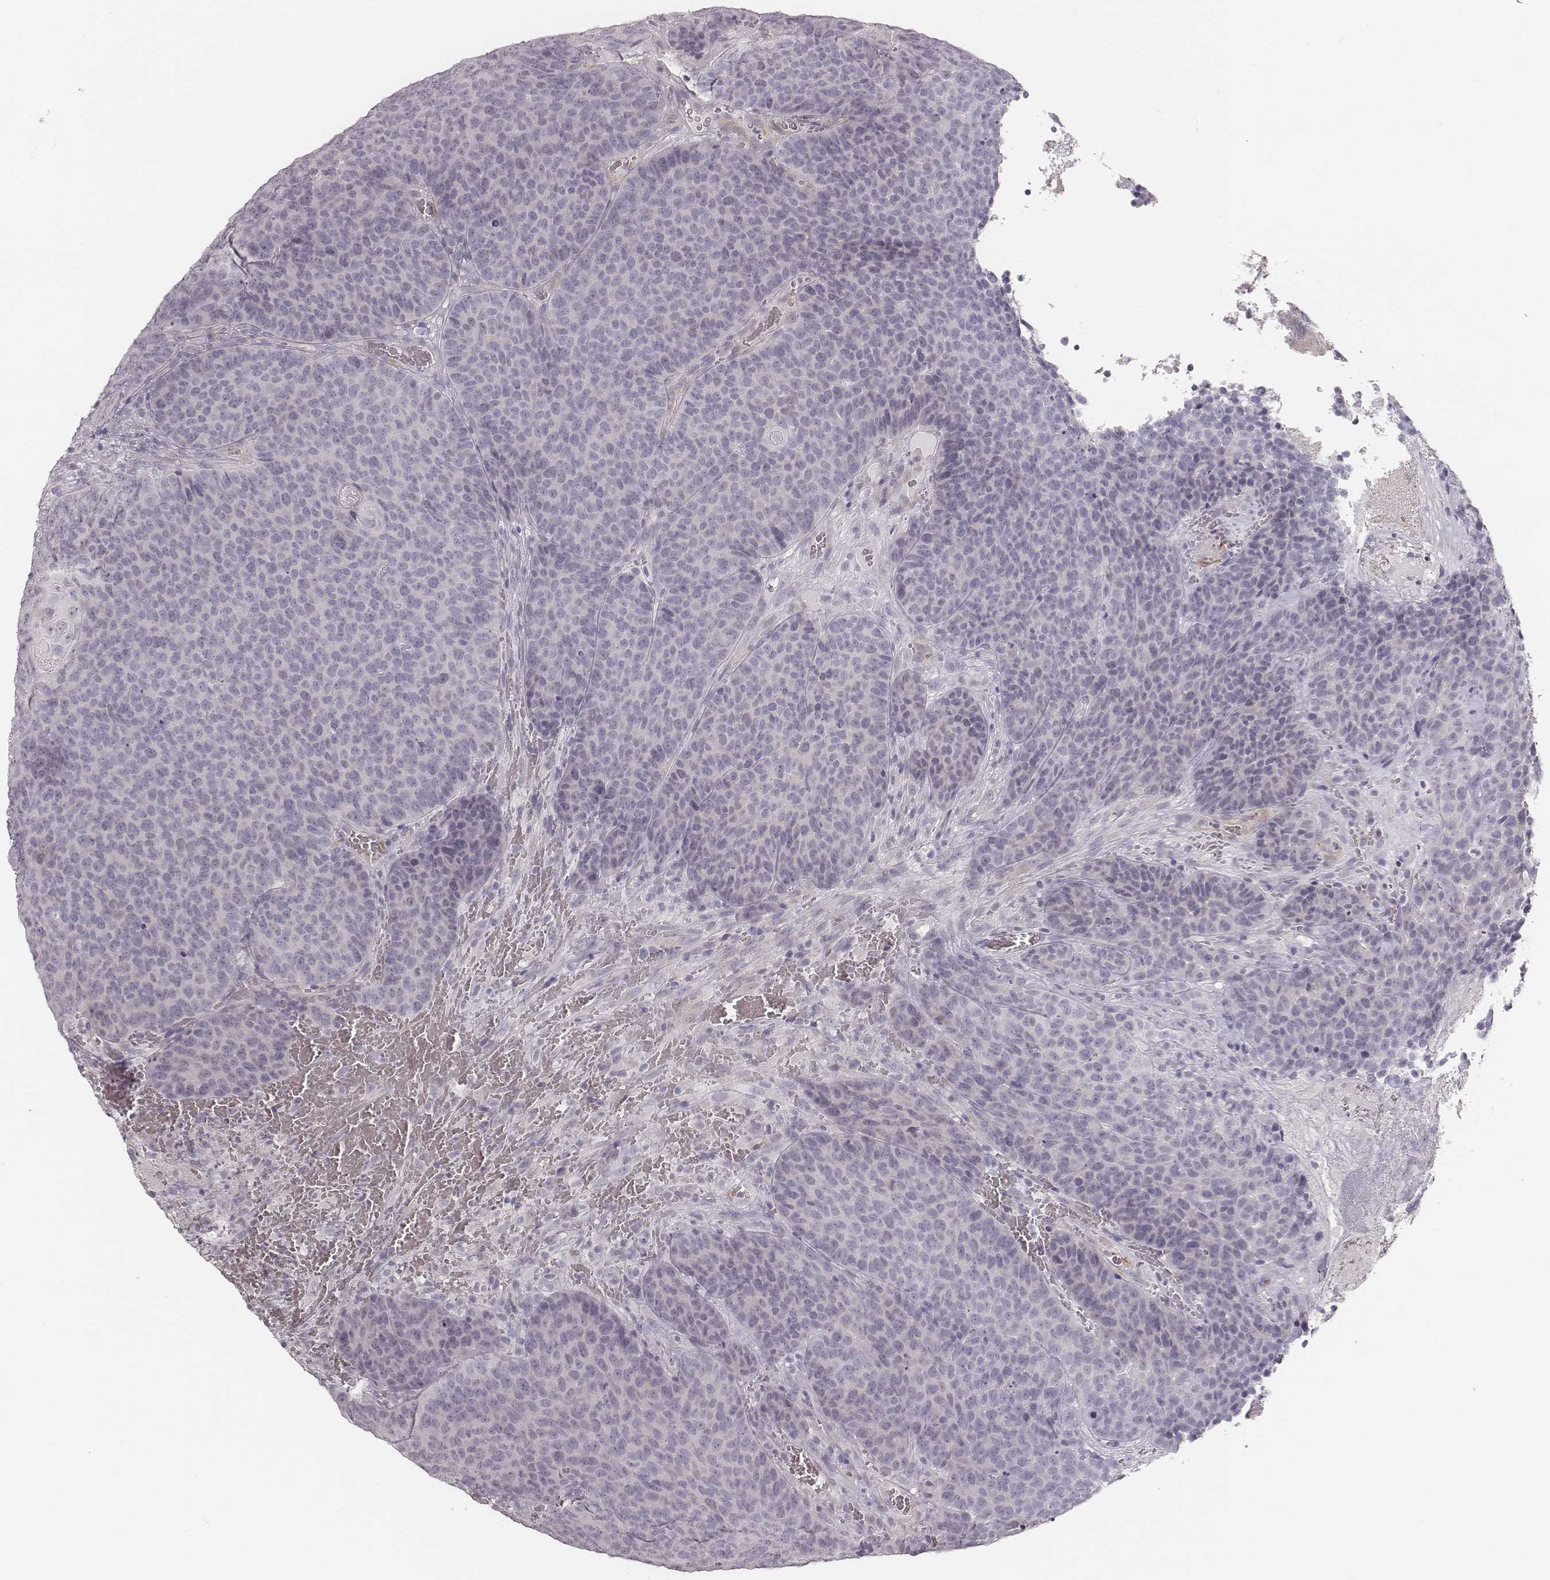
{"staining": {"intensity": "negative", "quantity": "none", "location": "none"}, "tissue": "urothelial cancer", "cell_type": "Tumor cells", "image_type": "cancer", "snomed": [{"axis": "morphology", "description": "Urothelial carcinoma, Low grade"}, {"axis": "topography", "description": "Urinary bladder"}], "caption": "Immunohistochemistry histopathology image of human urothelial cancer stained for a protein (brown), which displays no staining in tumor cells.", "gene": "SPA17", "patient": {"sex": "female", "age": 62}}